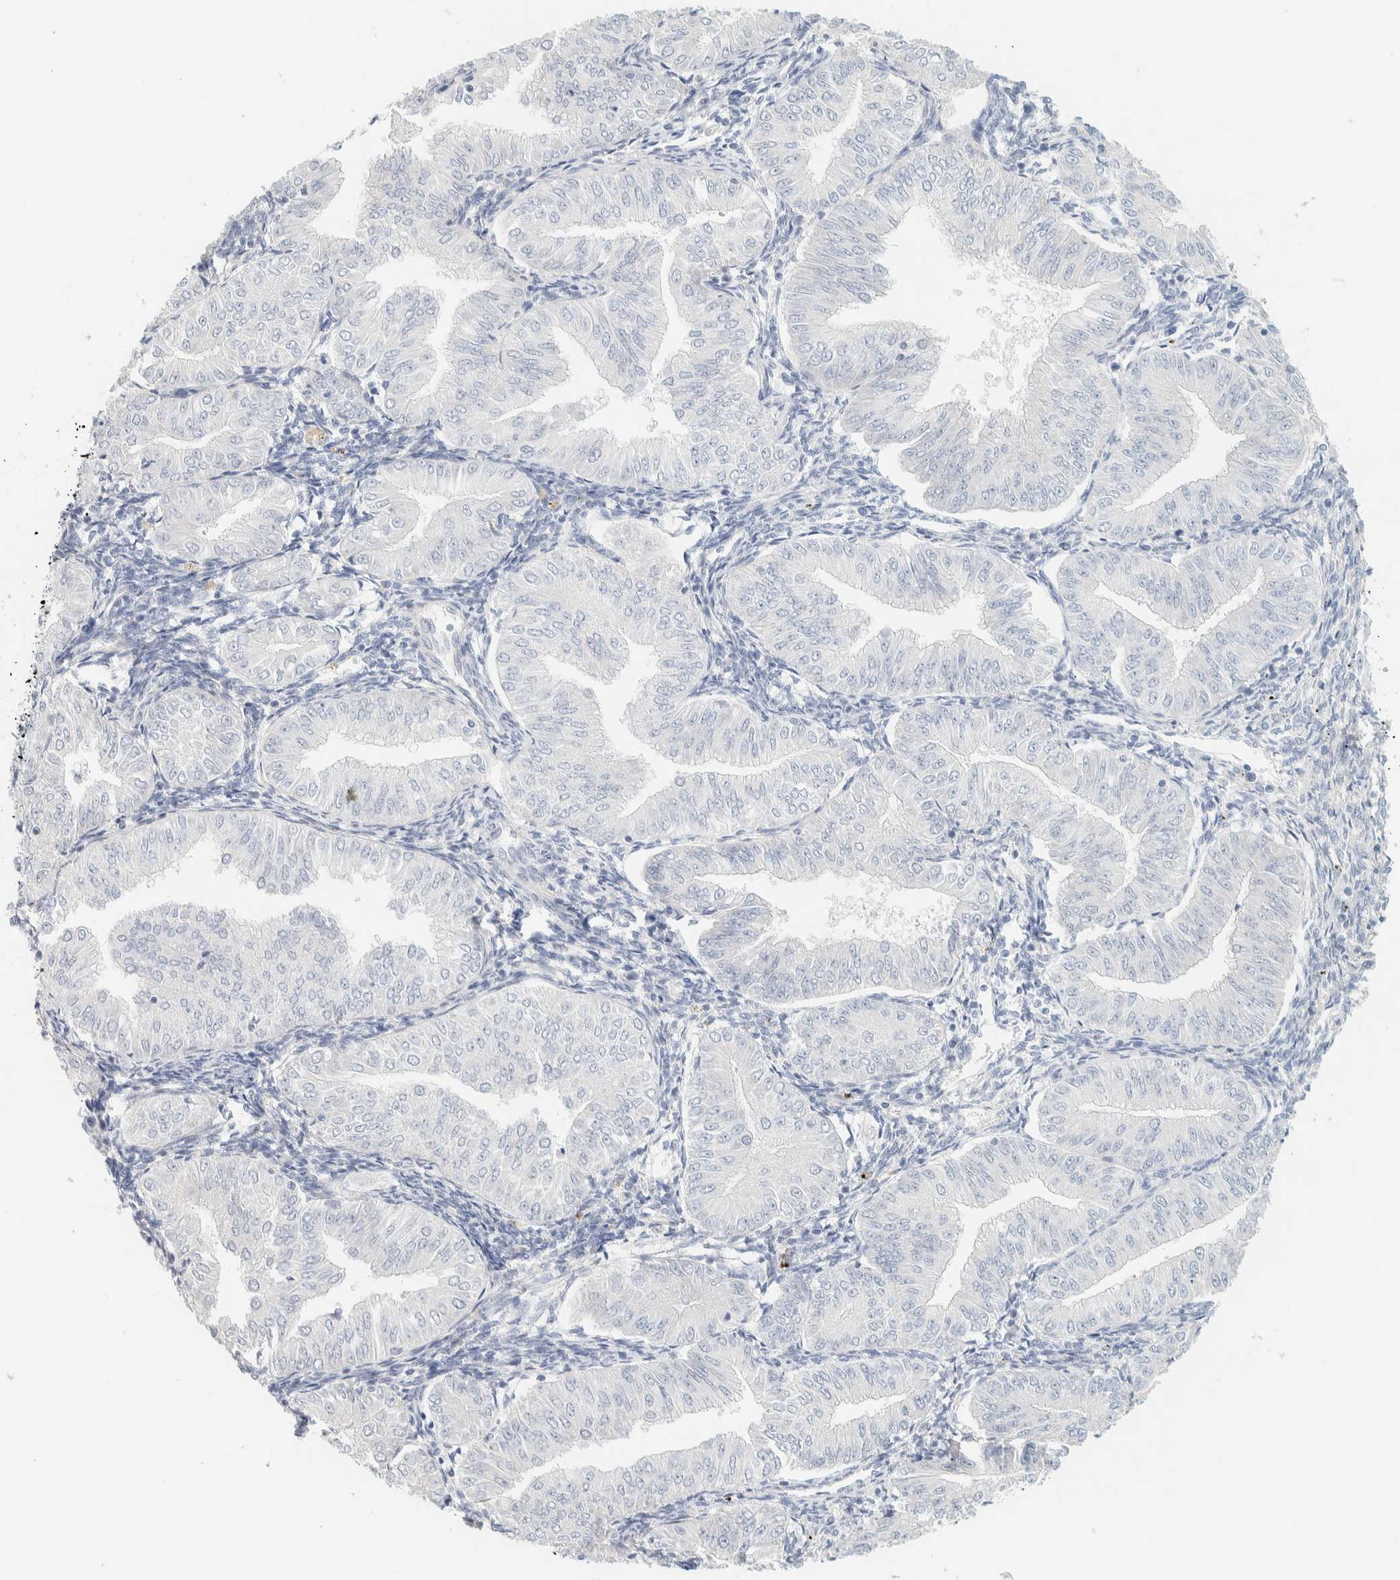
{"staining": {"intensity": "negative", "quantity": "none", "location": "none"}, "tissue": "endometrial cancer", "cell_type": "Tumor cells", "image_type": "cancer", "snomed": [{"axis": "morphology", "description": "Normal tissue, NOS"}, {"axis": "morphology", "description": "Adenocarcinoma, NOS"}, {"axis": "topography", "description": "Endometrium"}], "caption": "An image of human endometrial adenocarcinoma is negative for staining in tumor cells. (DAB (3,3'-diaminobenzidine) immunohistochemistry (IHC), high magnification).", "gene": "SPNS3", "patient": {"sex": "female", "age": 53}}